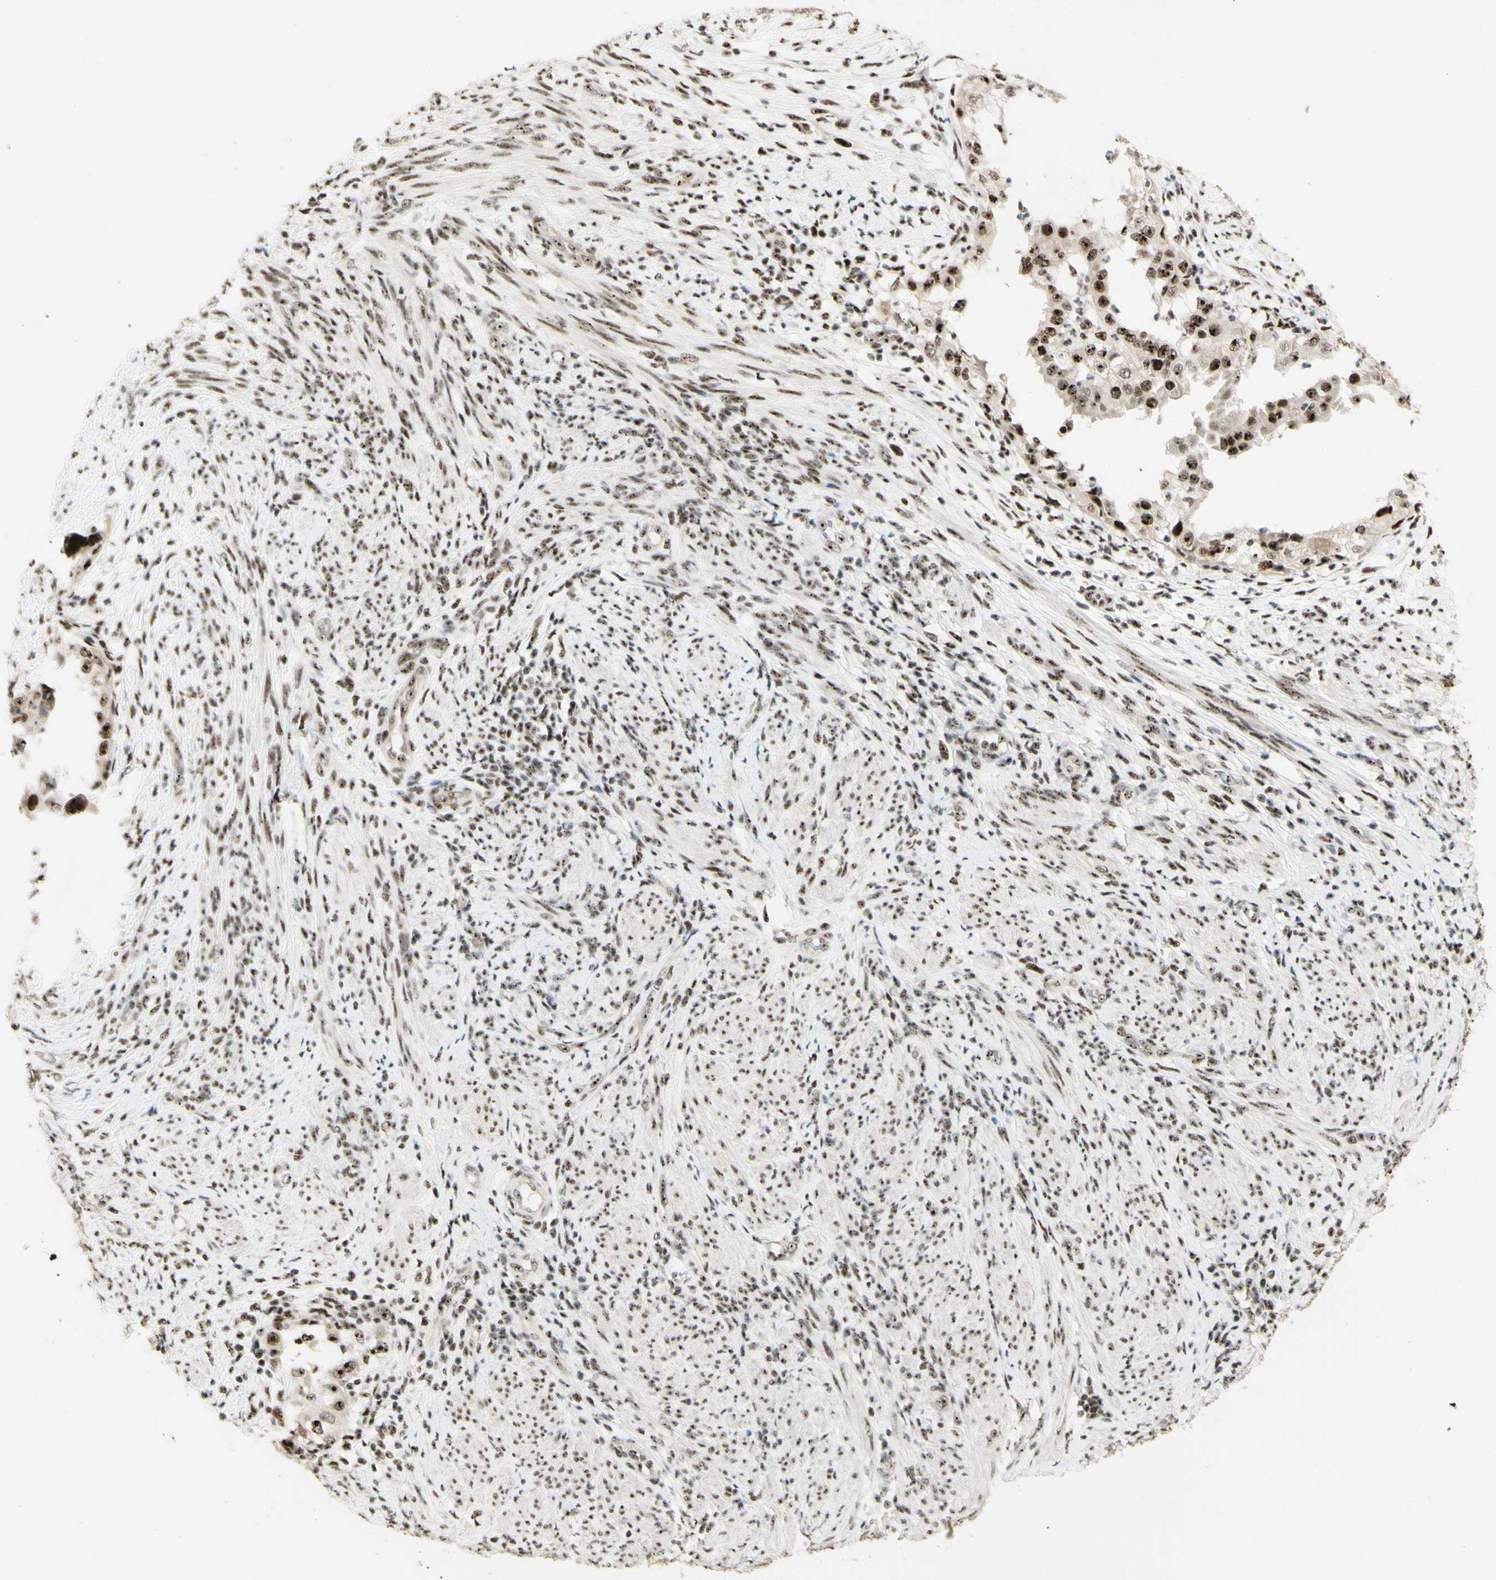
{"staining": {"intensity": "strong", "quantity": "25%-75%", "location": "nuclear"}, "tissue": "endometrial cancer", "cell_type": "Tumor cells", "image_type": "cancer", "snomed": [{"axis": "morphology", "description": "Adenocarcinoma, NOS"}, {"axis": "topography", "description": "Endometrium"}], "caption": "Endometrial cancer stained with a protein marker displays strong staining in tumor cells.", "gene": "DHX9", "patient": {"sex": "female", "age": 85}}